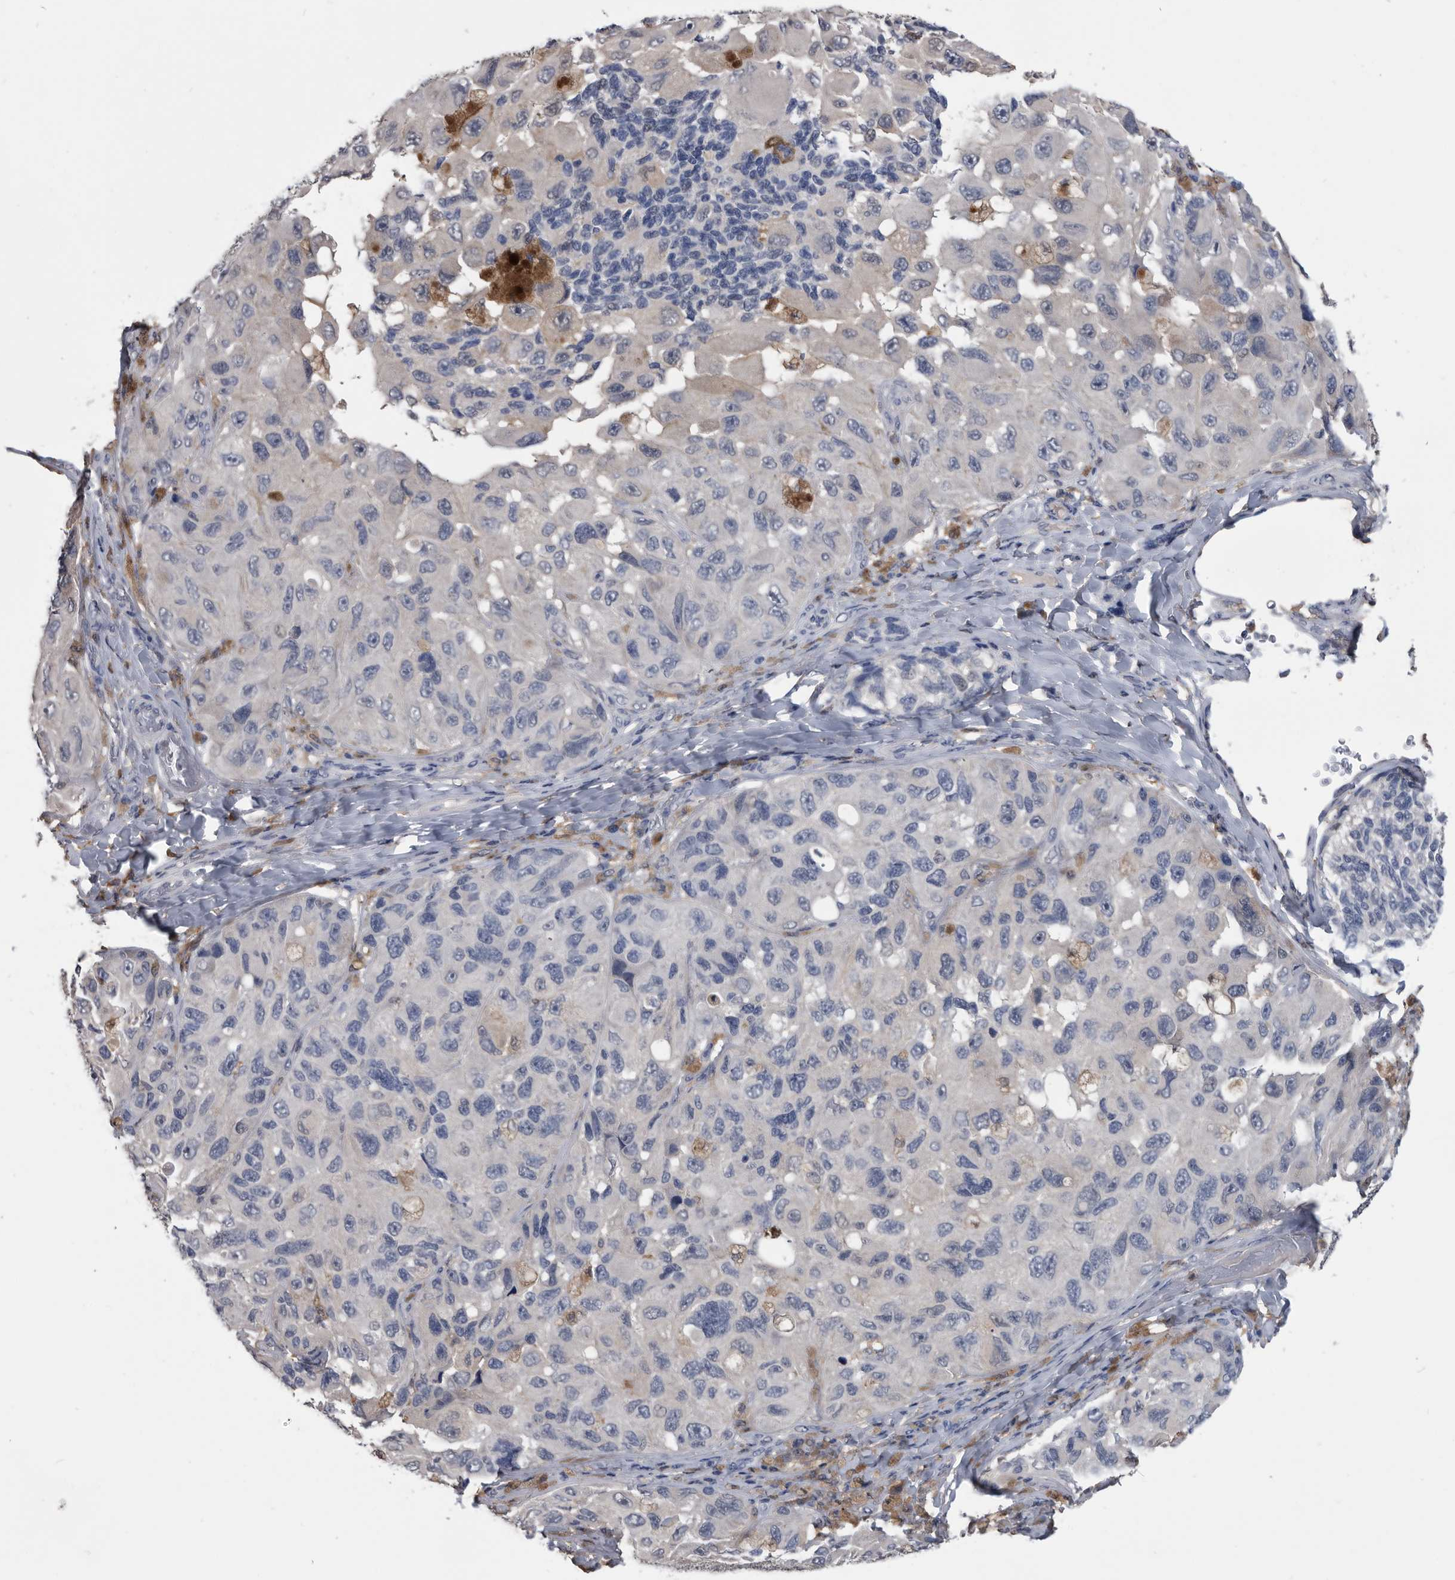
{"staining": {"intensity": "negative", "quantity": "none", "location": "none"}, "tissue": "melanoma", "cell_type": "Tumor cells", "image_type": "cancer", "snomed": [{"axis": "morphology", "description": "Malignant melanoma, NOS"}, {"axis": "topography", "description": "Skin"}], "caption": "This is an immunohistochemistry (IHC) micrograph of human melanoma. There is no staining in tumor cells.", "gene": "PDXK", "patient": {"sex": "female", "age": 73}}